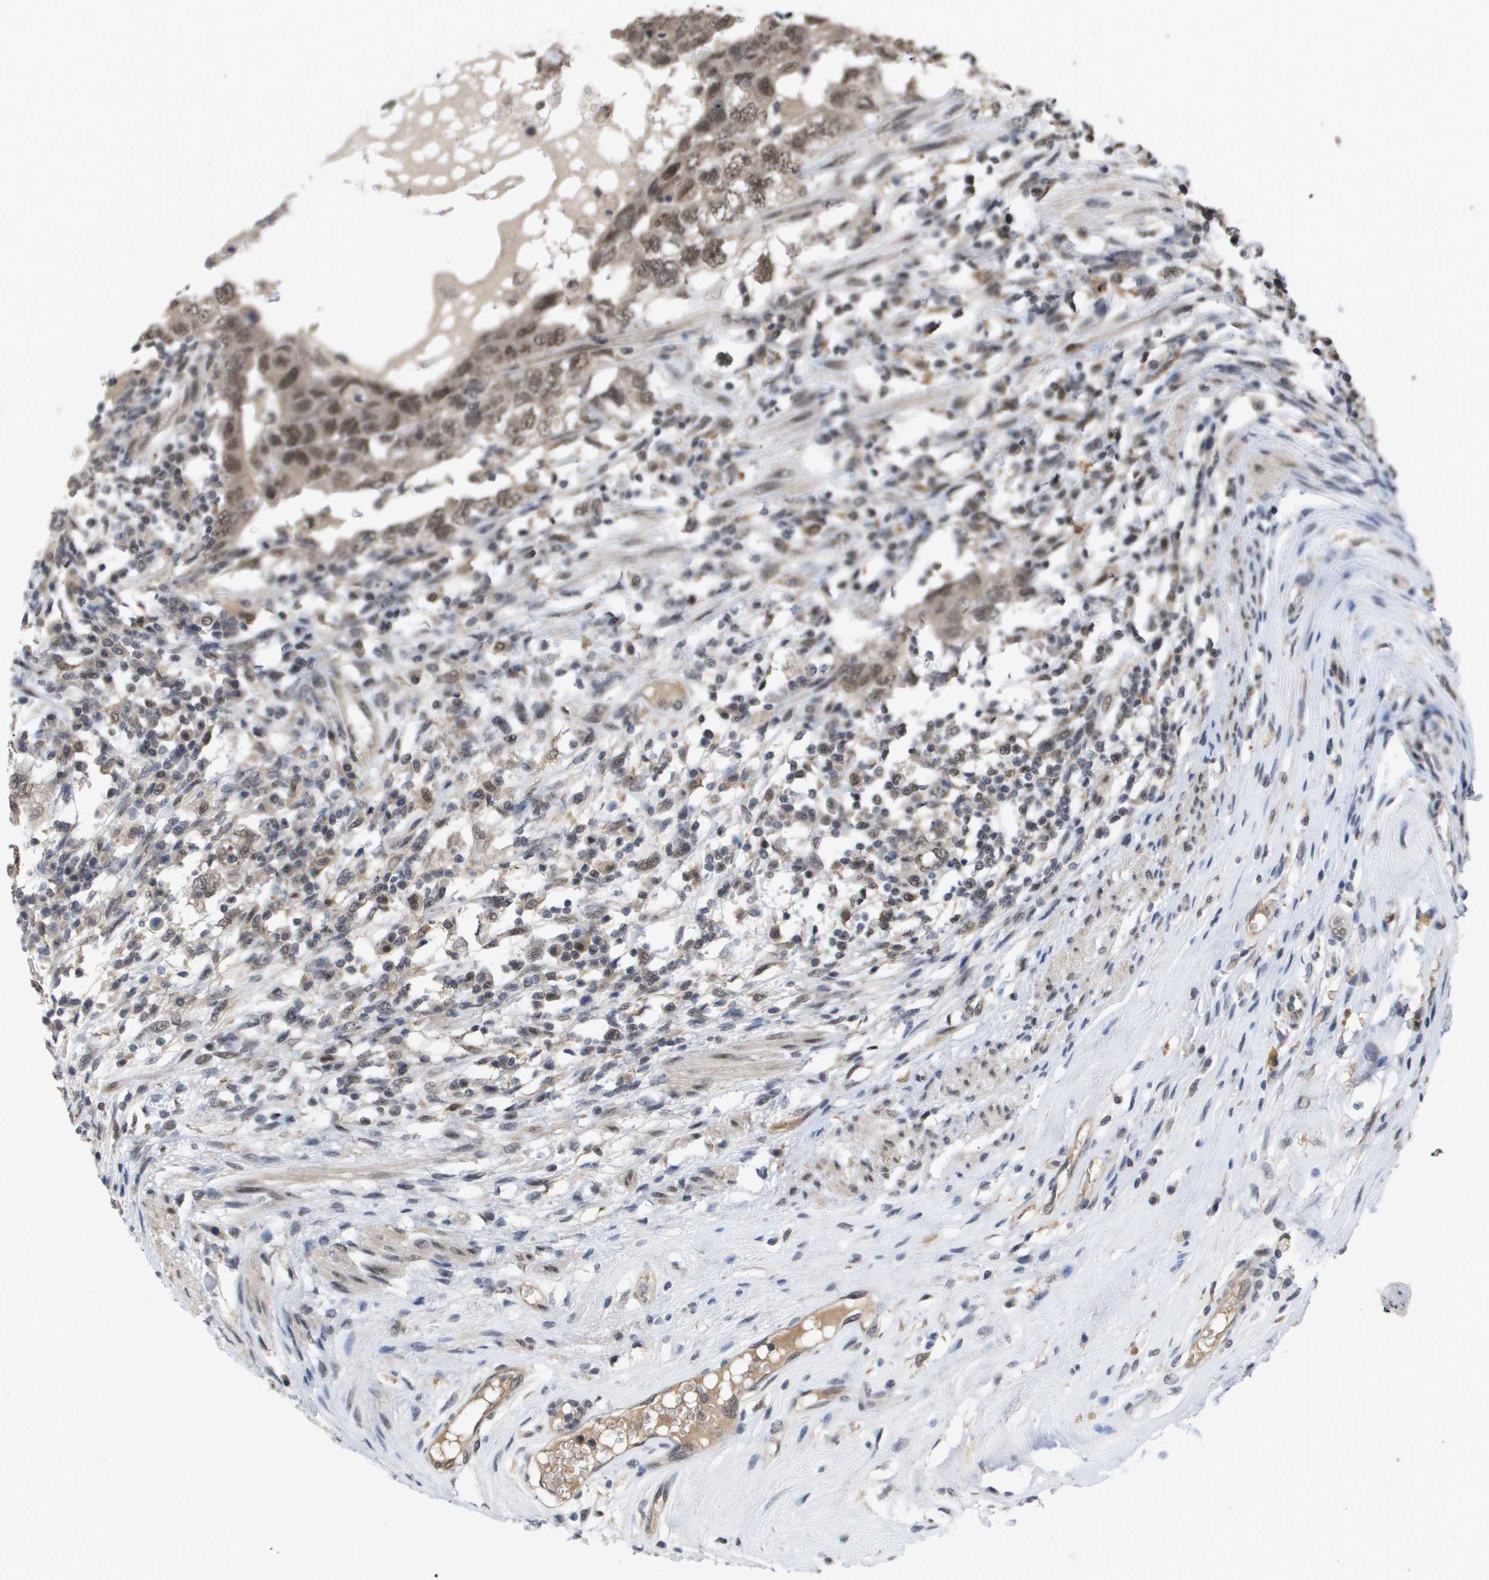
{"staining": {"intensity": "moderate", "quantity": ">75%", "location": "cytoplasmic/membranous,nuclear"}, "tissue": "testis cancer", "cell_type": "Tumor cells", "image_type": "cancer", "snomed": [{"axis": "morphology", "description": "Carcinoma, Embryonal, NOS"}, {"axis": "topography", "description": "Testis"}], "caption": "The micrograph shows a brown stain indicating the presence of a protein in the cytoplasmic/membranous and nuclear of tumor cells in testis cancer. (DAB (3,3'-diaminobenzidine) = brown stain, brightfield microscopy at high magnification).", "gene": "AMBRA1", "patient": {"sex": "male", "age": 26}}